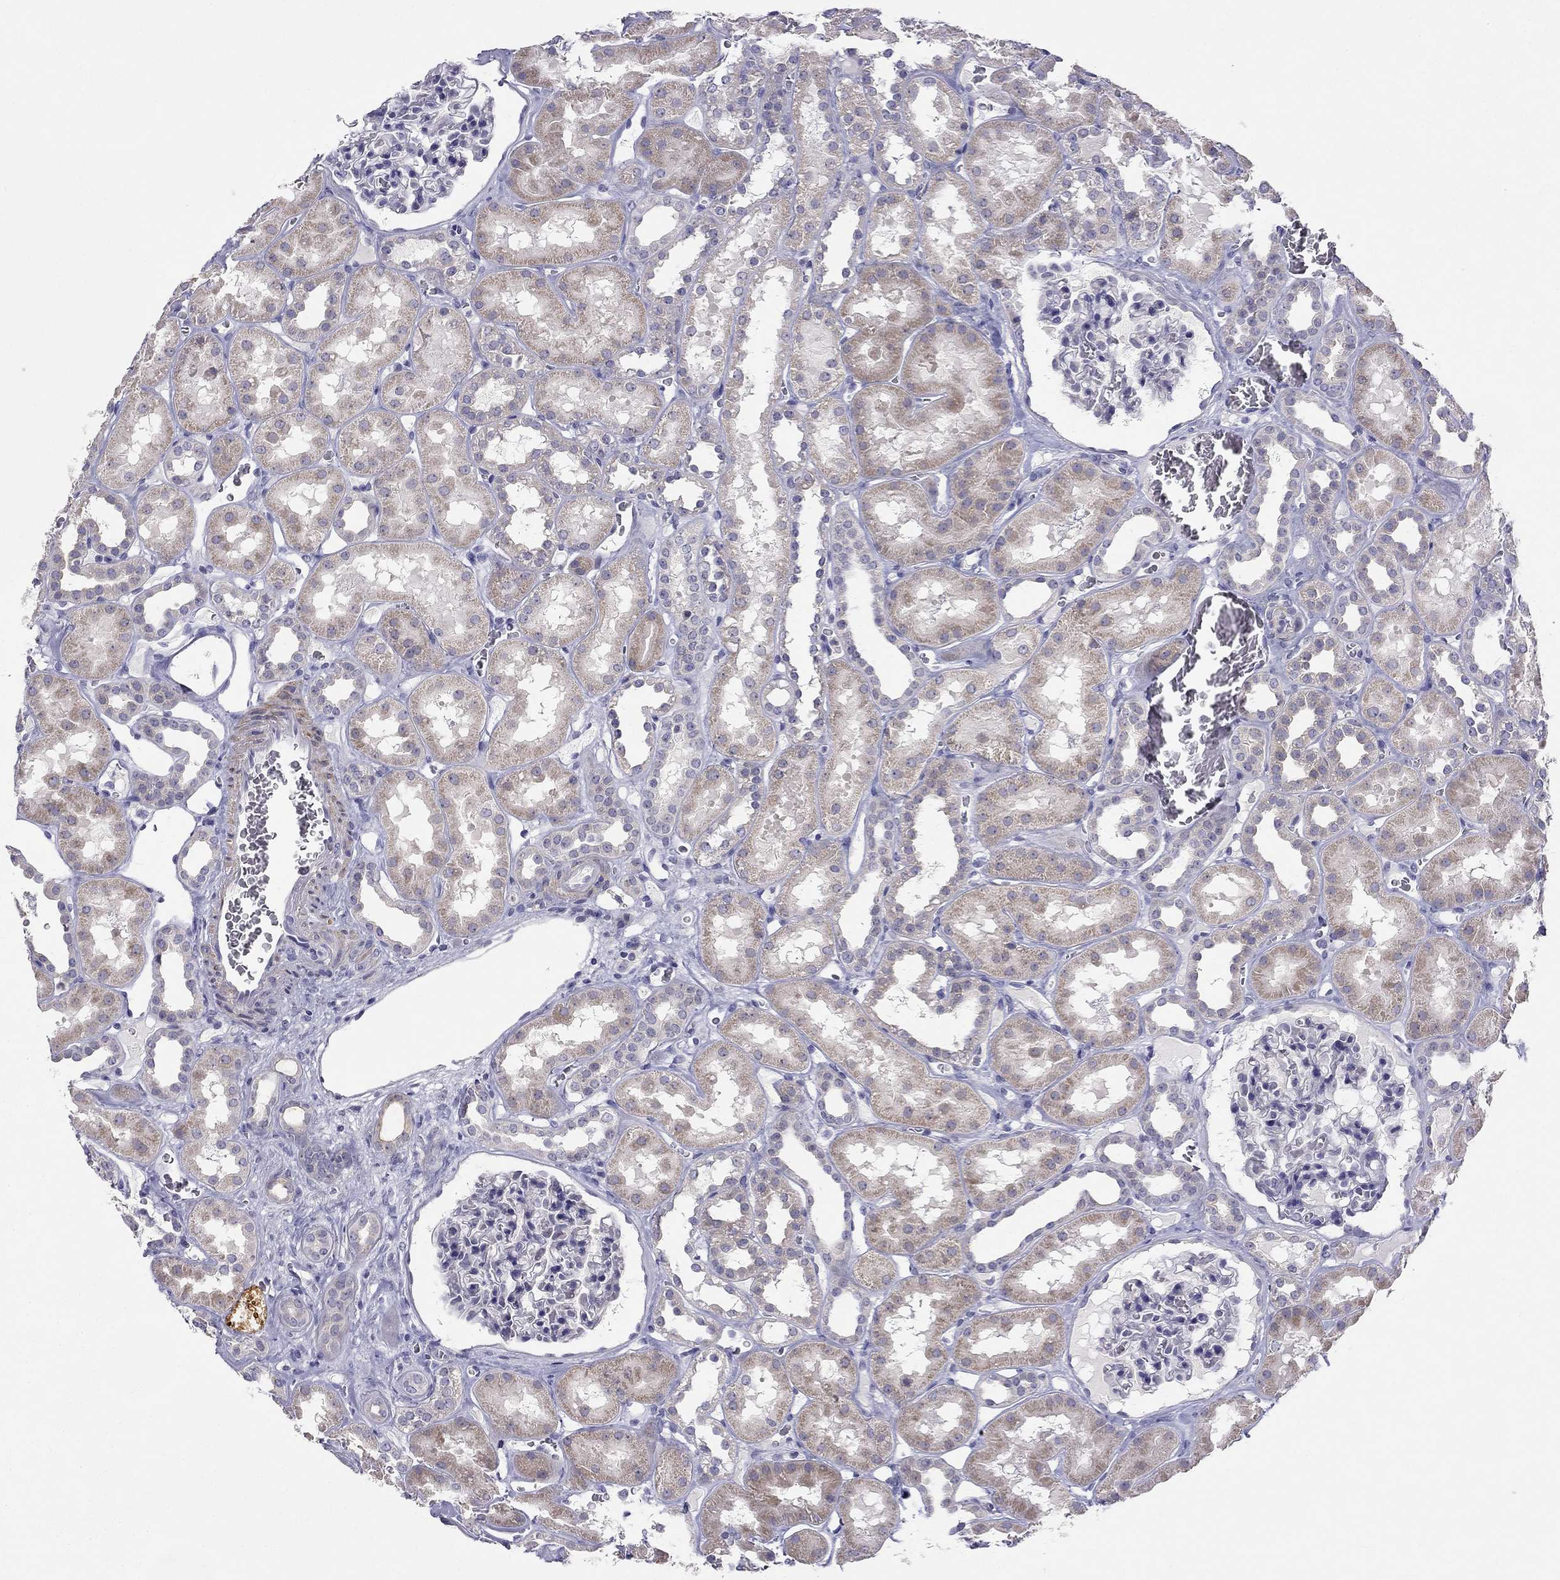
{"staining": {"intensity": "negative", "quantity": "none", "location": "none"}, "tissue": "kidney", "cell_type": "Cells in glomeruli", "image_type": "normal", "snomed": [{"axis": "morphology", "description": "Normal tissue, NOS"}, {"axis": "topography", "description": "Kidney"}], "caption": "There is no significant staining in cells in glomeruli of kidney. Nuclei are stained in blue.", "gene": "C16orf89", "patient": {"sex": "female", "age": 41}}